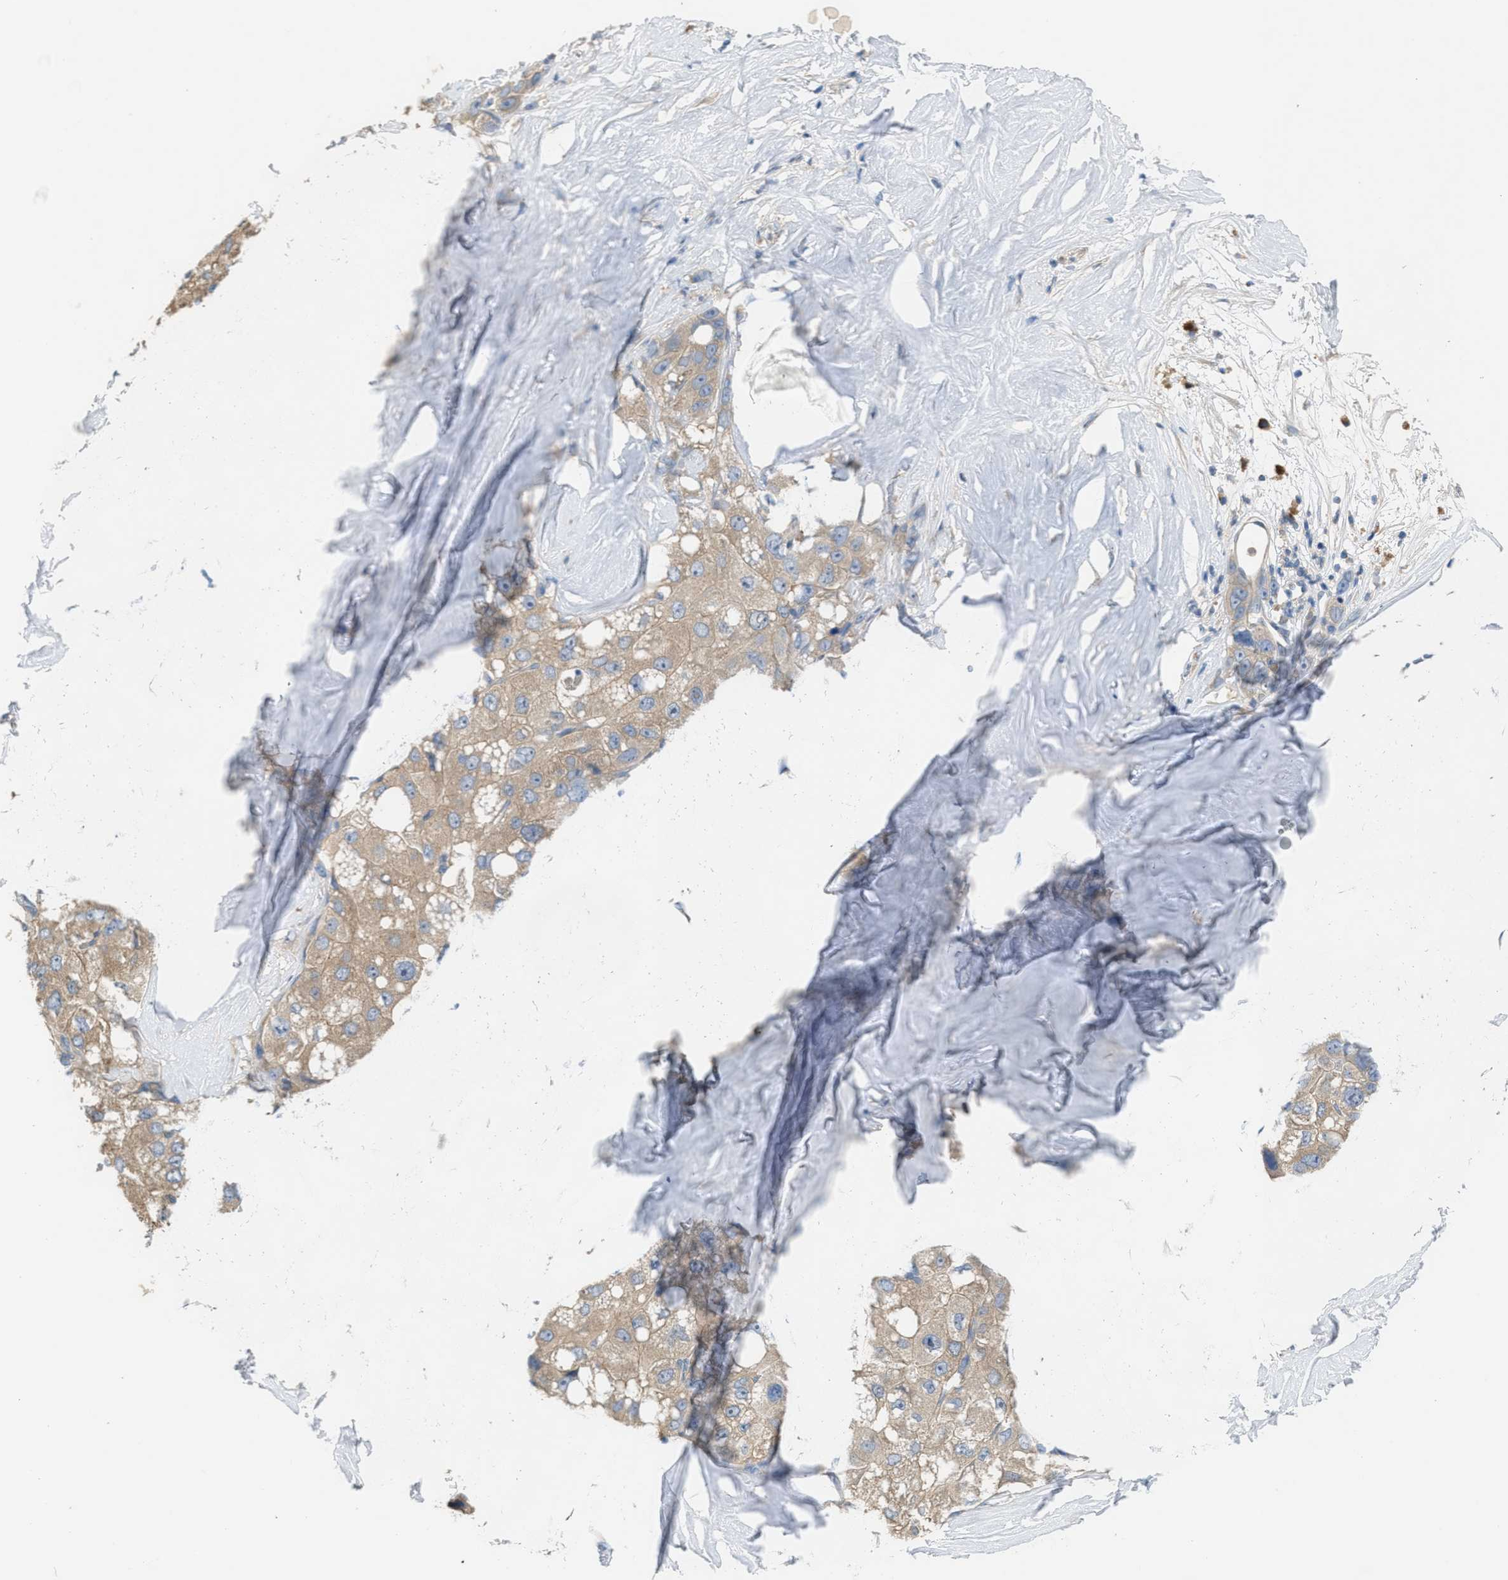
{"staining": {"intensity": "weak", "quantity": ">75%", "location": "cytoplasmic/membranous"}, "tissue": "liver cancer", "cell_type": "Tumor cells", "image_type": "cancer", "snomed": [{"axis": "morphology", "description": "Carcinoma, Hepatocellular, NOS"}, {"axis": "topography", "description": "Liver"}], "caption": "Immunohistochemical staining of hepatocellular carcinoma (liver) displays low levels of weak cytoplasmic/membranous staining in approximately >75% of tumor cells.", "gene": "UBA5", "patient": {"sex": "male", "age": 80}}